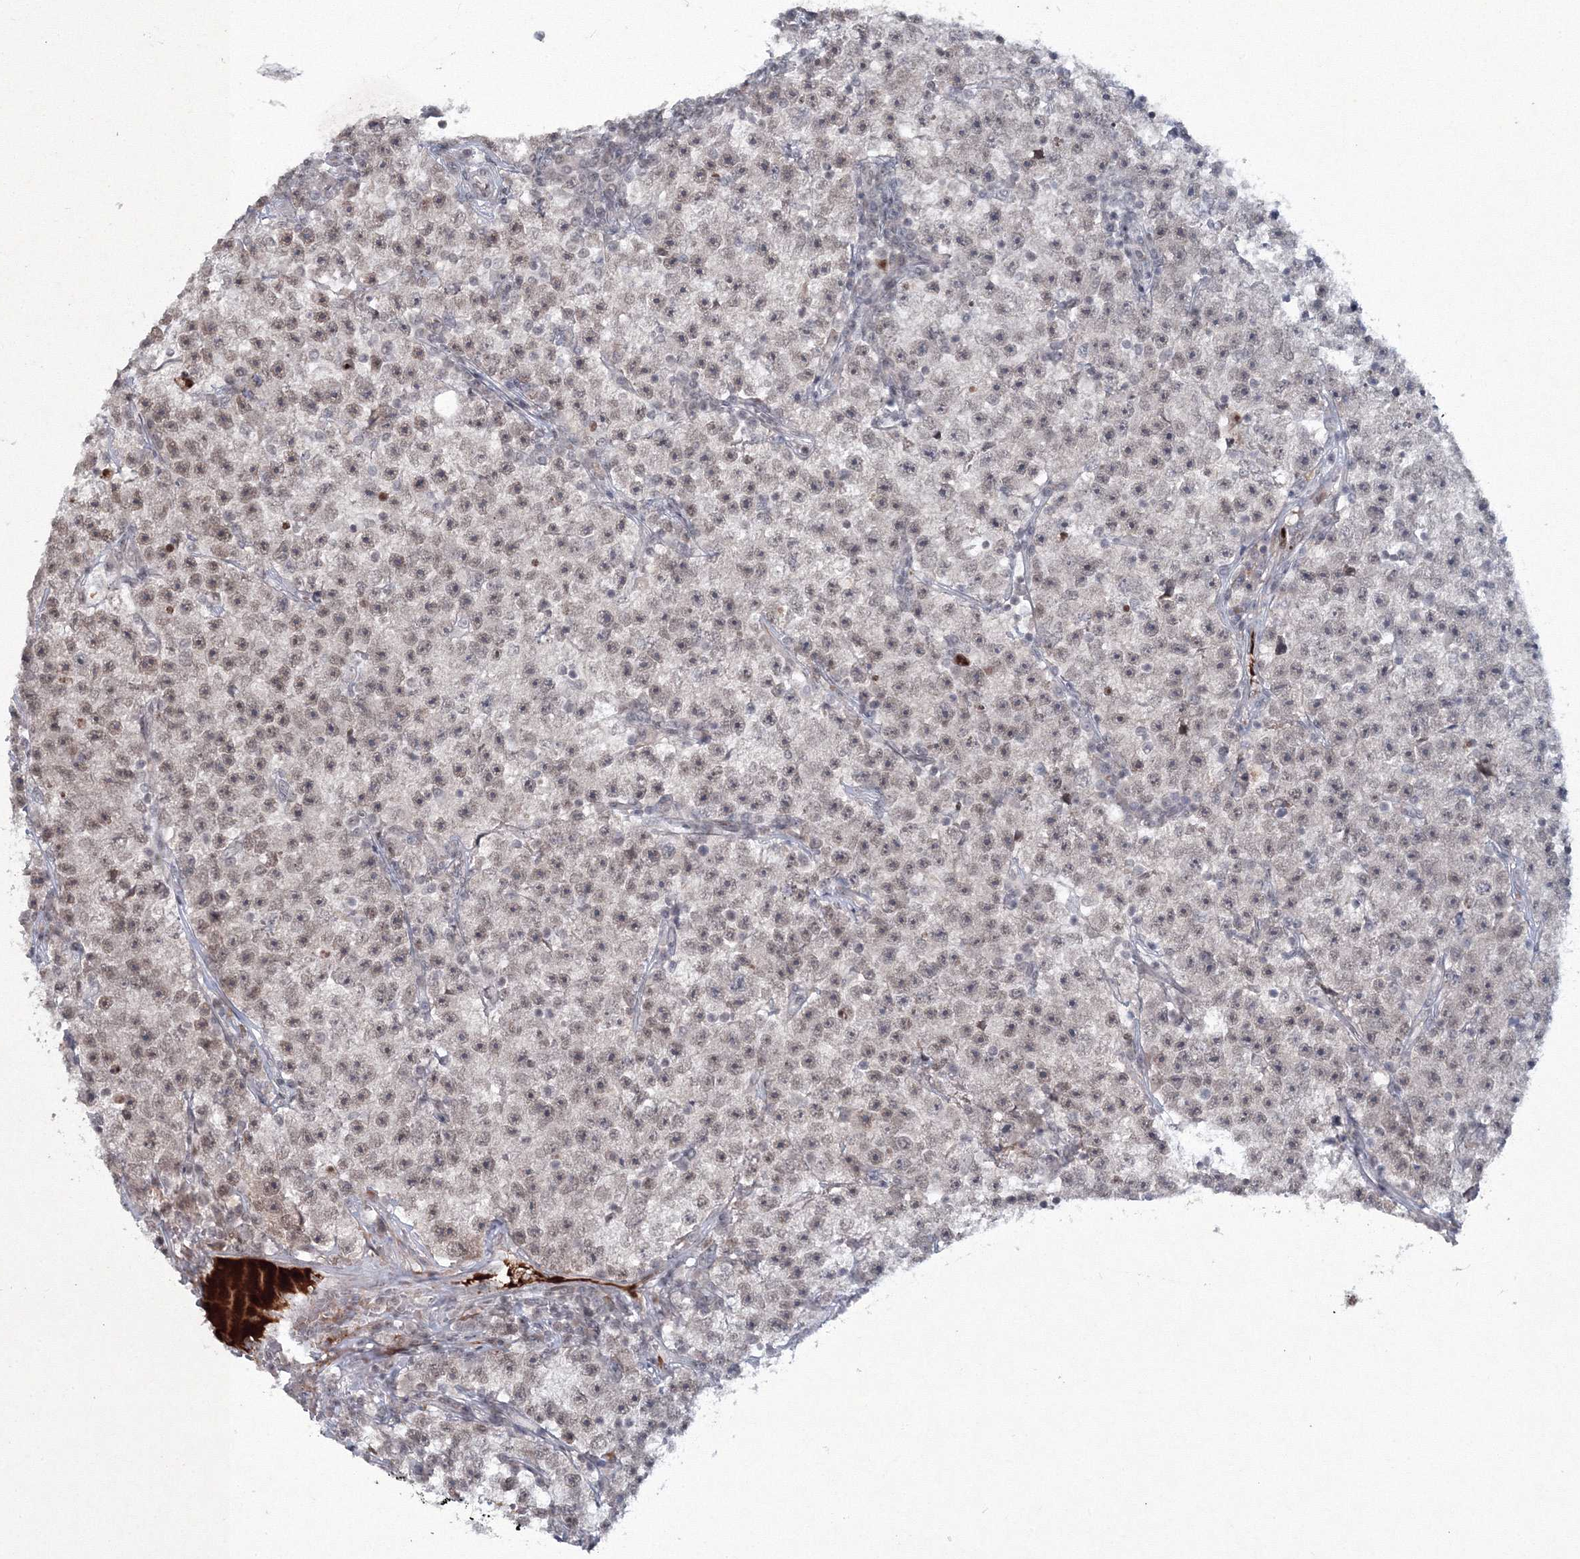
{"staining": {"intensity": "moderate", "quantity": "25%-75%", "location": "cytoplasmic/membranous,nuclear"}, "tissue": "testis cancer", "cell_type": "Tumor cells", "image_type": "cancer", "snomed": [{"axis": "morphology", "description": "Seminoma, NOS"}, {"axis": "topography", "description": "Testis"}], "caption": "Moderate cytoplasmic/membranous and nuclear staining for a protein is seen in about 25%-75% of tumor cells of testis seminoma using IHC.", "gene": "C3orf33", "patient": {"sex": "male", "age": 22}}